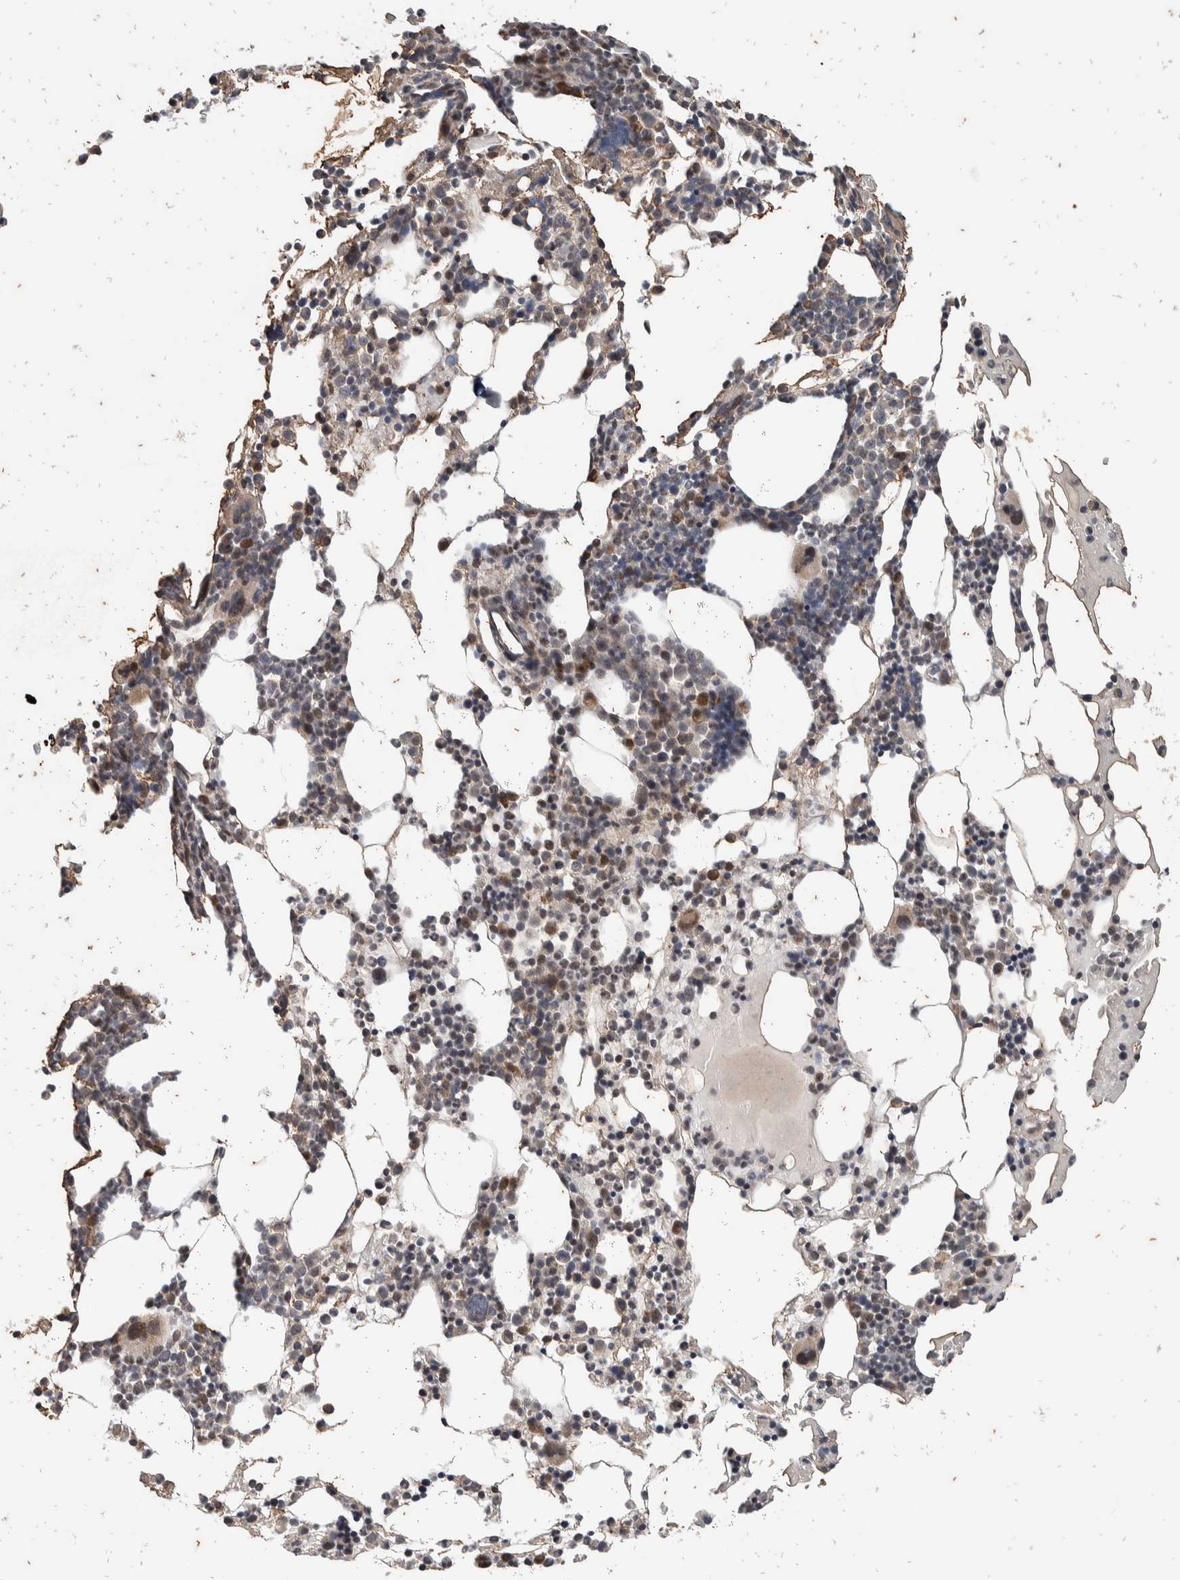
{"staining": {"intensity": "moderate", "quantity": "<25%", "location": "cytoplasmic/membranous,nuclear"}, "tissue": "bone marrow", "cell_type": "Hematopoietic cells", "image_type": "normal", "snomed": [{"axis": "morphology", "description": "Normal tissue, NOS"}, {"axis": "morphology", "description": "Inflammation, NOS"}, {"axis": "topography", "description": "Bone marrow"}], "caption": "Immunohistochemical staining of normal human bone marrow exhibits moderate cytoplasmic/membranous,nuclear protein positivity in about <25% of hematopoietic cells.", "gene": "ATXN7L1", "patient": {"sex": "male", "age": 68}}